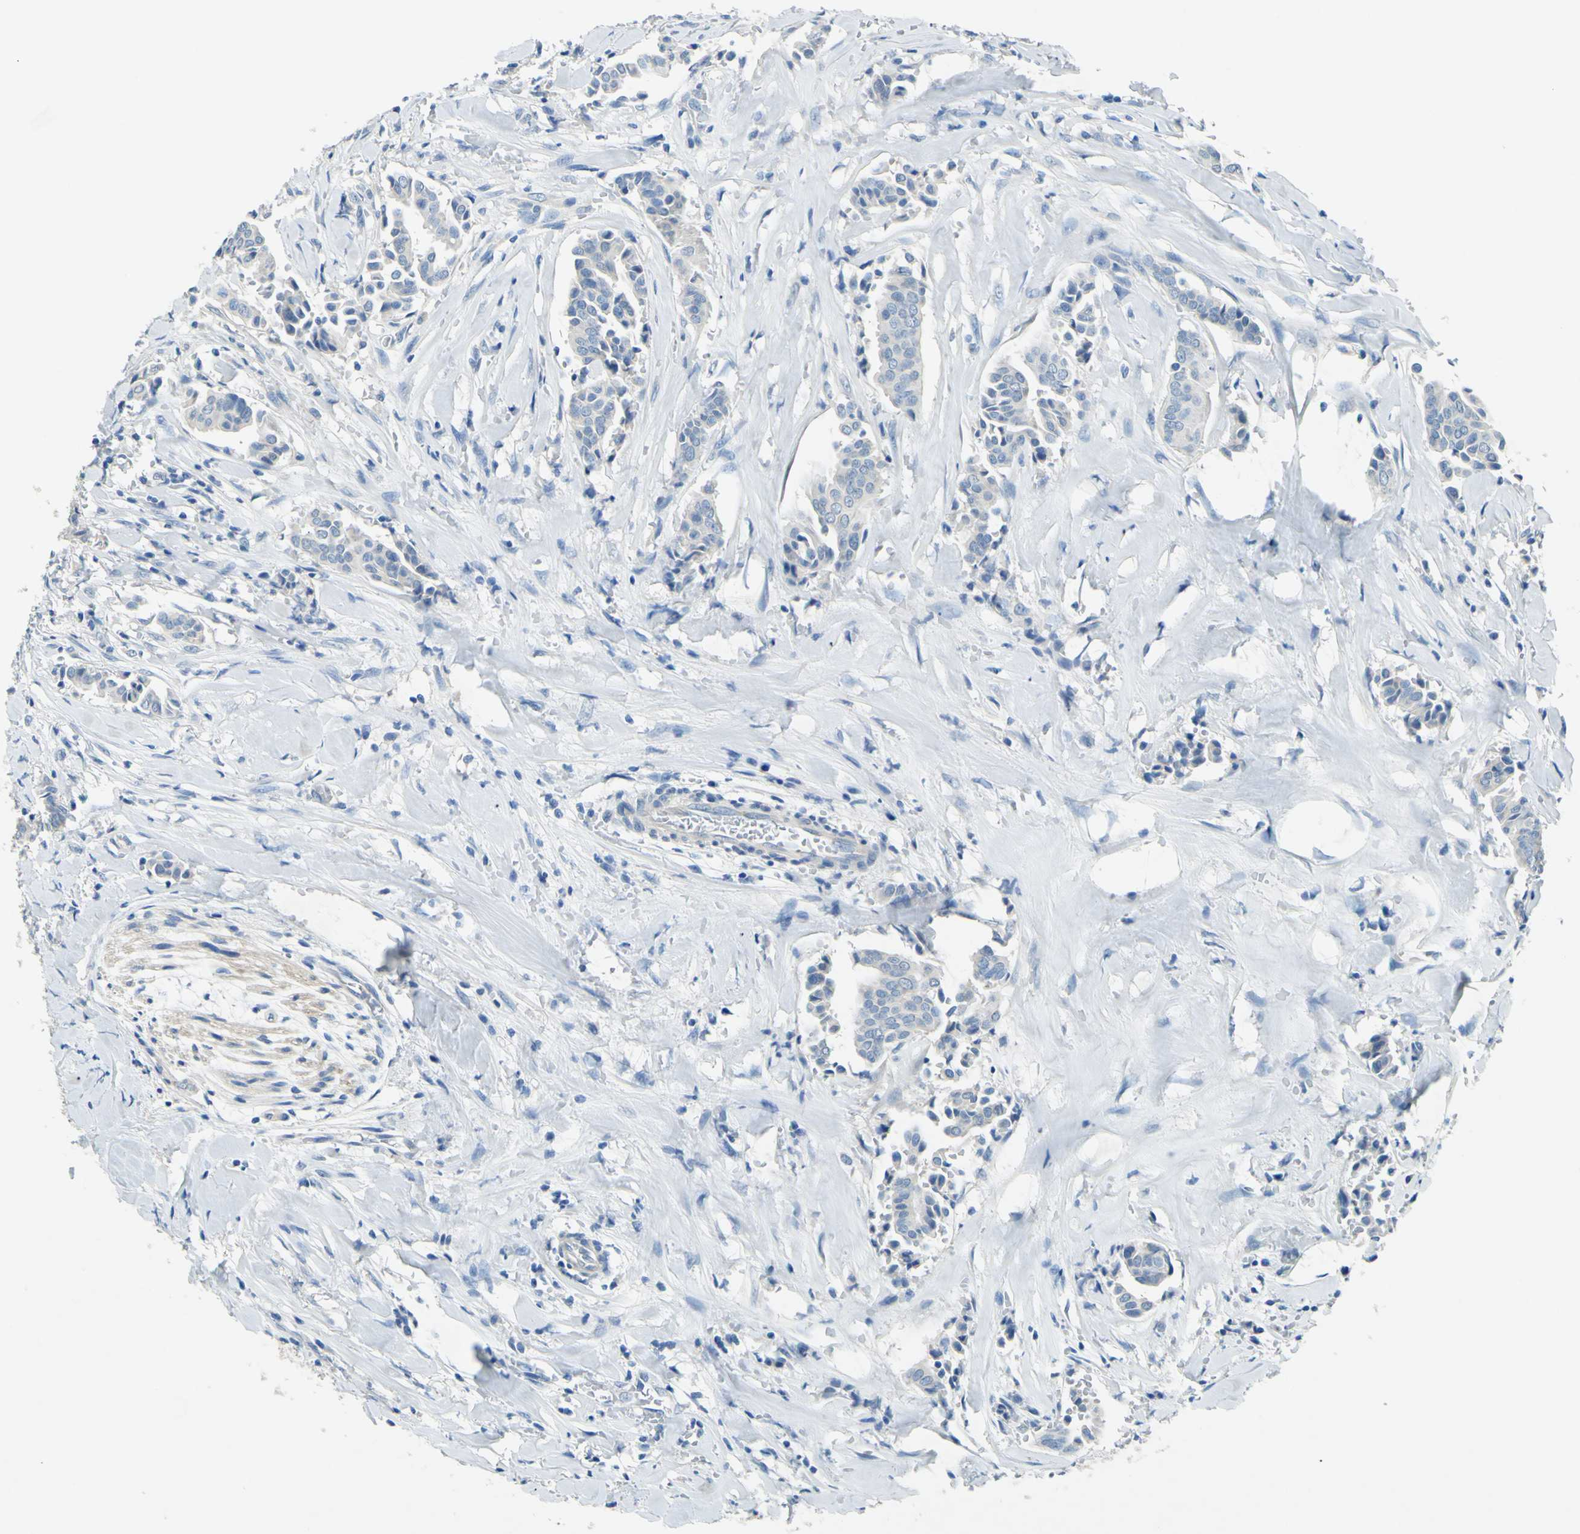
{"staining": {"intensity": "negative", "quantity": "none", "location": "none"}, "tissue": "head and neck cancer", "cell_type": "Tumor cells", "image_type": "cancer", "snomed": [{"axis": "morphology", "description": "Adenocarcinoma, NOS"}, {"axis": "topography", "description": "Salivary gland"}, {"axis": "topography", "description": "Head-Neck"}], "caption": "The histopathology image demonstrates no staining of tumor cells in head and neck cancer (adenocarcinoma).", "gene": "CDH10", "patient": {"sex": "female", "age": 59}}